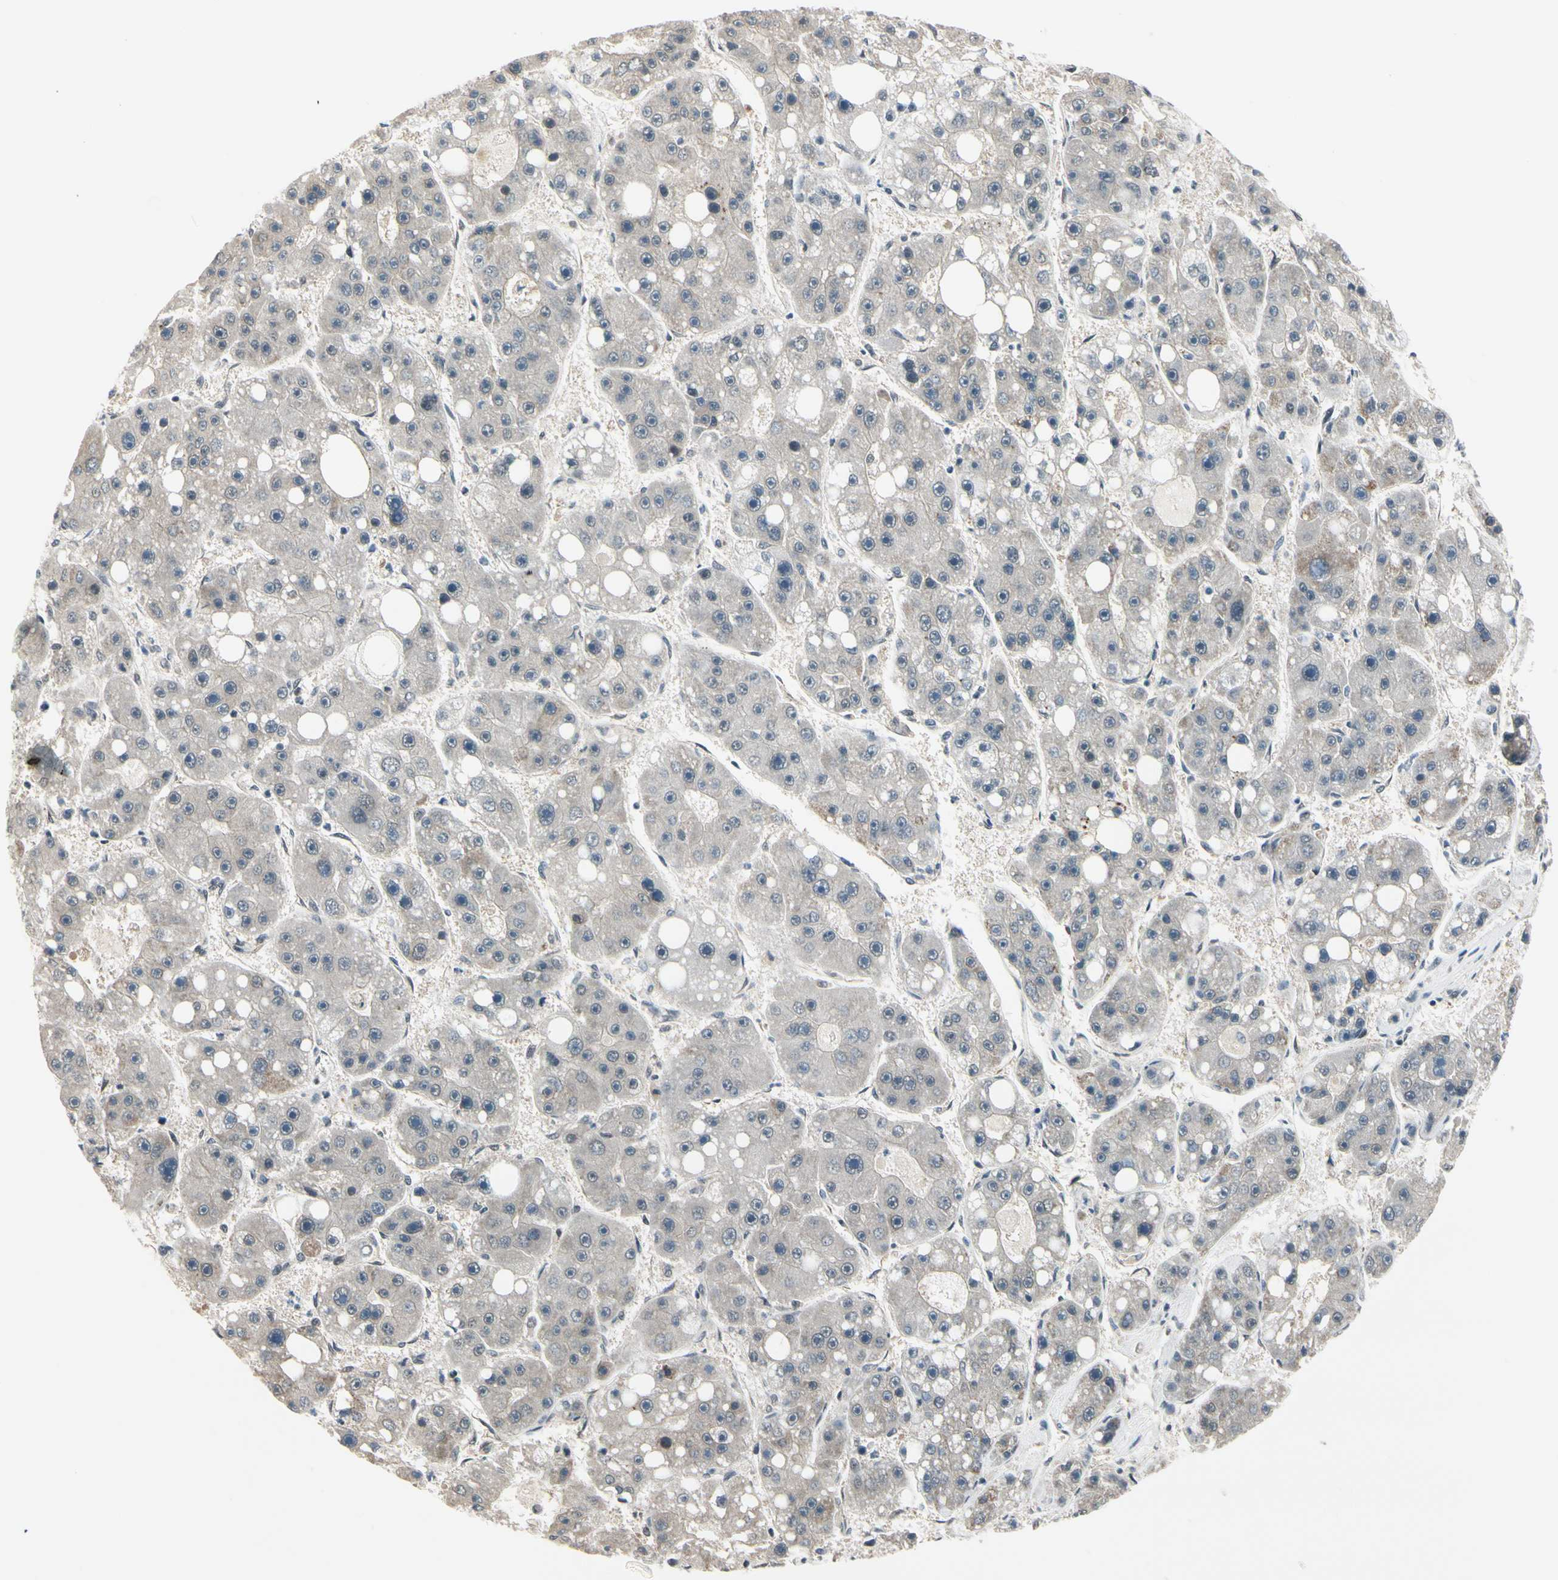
{"staining": {"intensity": "weak", "quantity": "25%-75%", "location": "cytoplasmic/membranous"}, "tissue": "liver cancer", "cell_type": "Tumor cells", "image_type": "cancer", "snomed": [{"axis": "morphology", "description": "Carcinoma, Hepatocellular, NOS"}, {"axis": "topography", "description": "Liver"}], "caption": "A high-resolution histopathology image shows immunohistochemistry staining of liver cancer, which displays weak cytoplasmic/membranous expression in about 25%-75% of tumor cells.", "gene": "TAF12", "patient": {"sex": "female", "age": 61}}